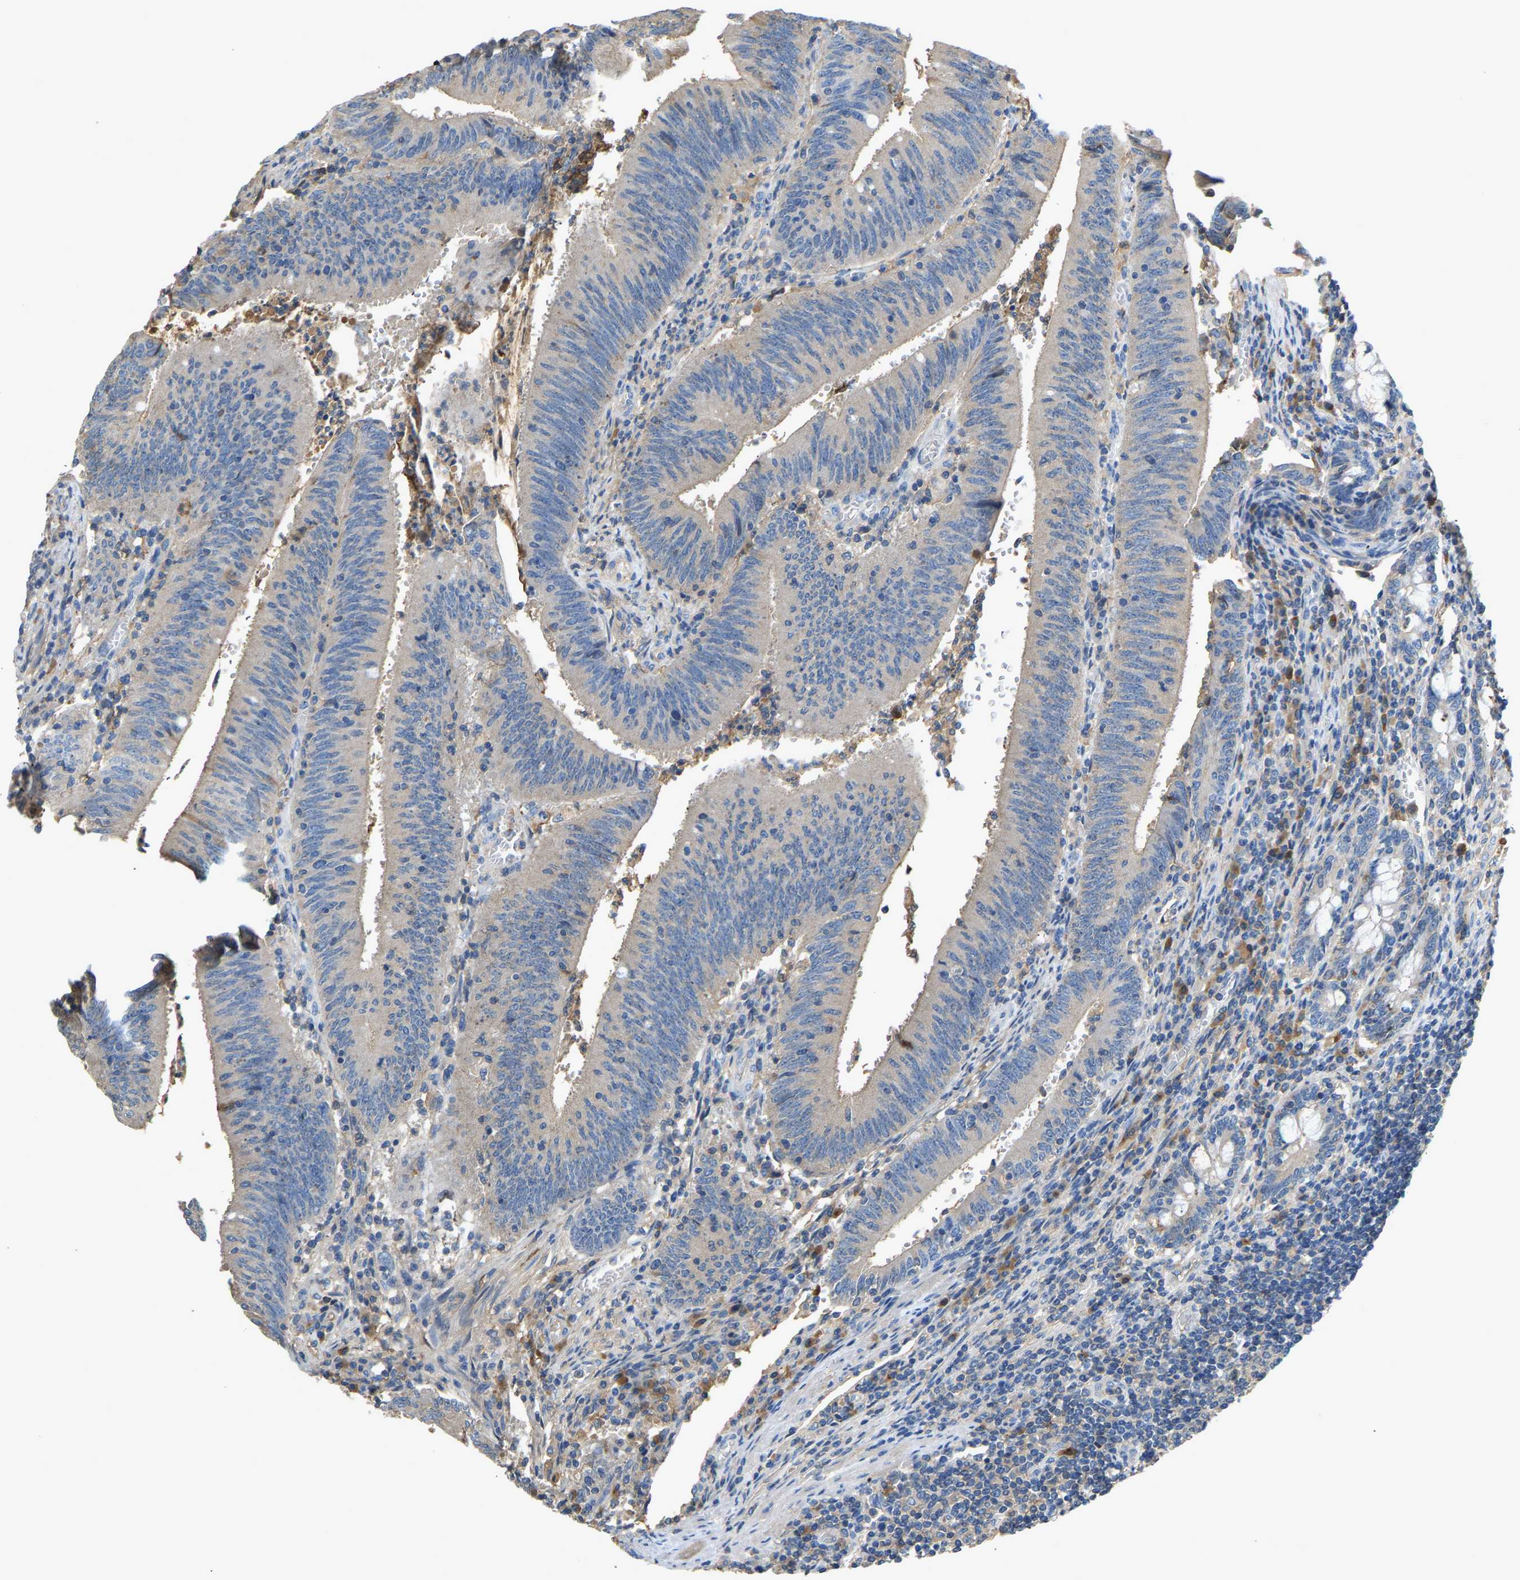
{"staining": {"intensity": "moderate", "quantity": "<25%", "location": "cytoplasmic/membranous"}, "tissue": "colorectal cancer", "cell_type": "Tumor cells", "image_type": "cancer", "snomed": [{"axis": "morphology", "description": "Normal tissue, NOS"}, {"axis": "morphology", "description": "Adenocarcinoma, NOS"}, {"axis": "topography", "description": "Rectum"}], "caption": "Immunohistochemical staining of colorectal adenocarcinoma shows moderate cytoplasmic/membranous protein positivity in about <25% of tumor cells. The staining was performed using DAB to visualize the protein expression in brown, while the nuclei were stained in blue with hematoxylin (Magnification: 20x).", "gene": "STC1", "patient": {"sex": "female", "age": 66}}